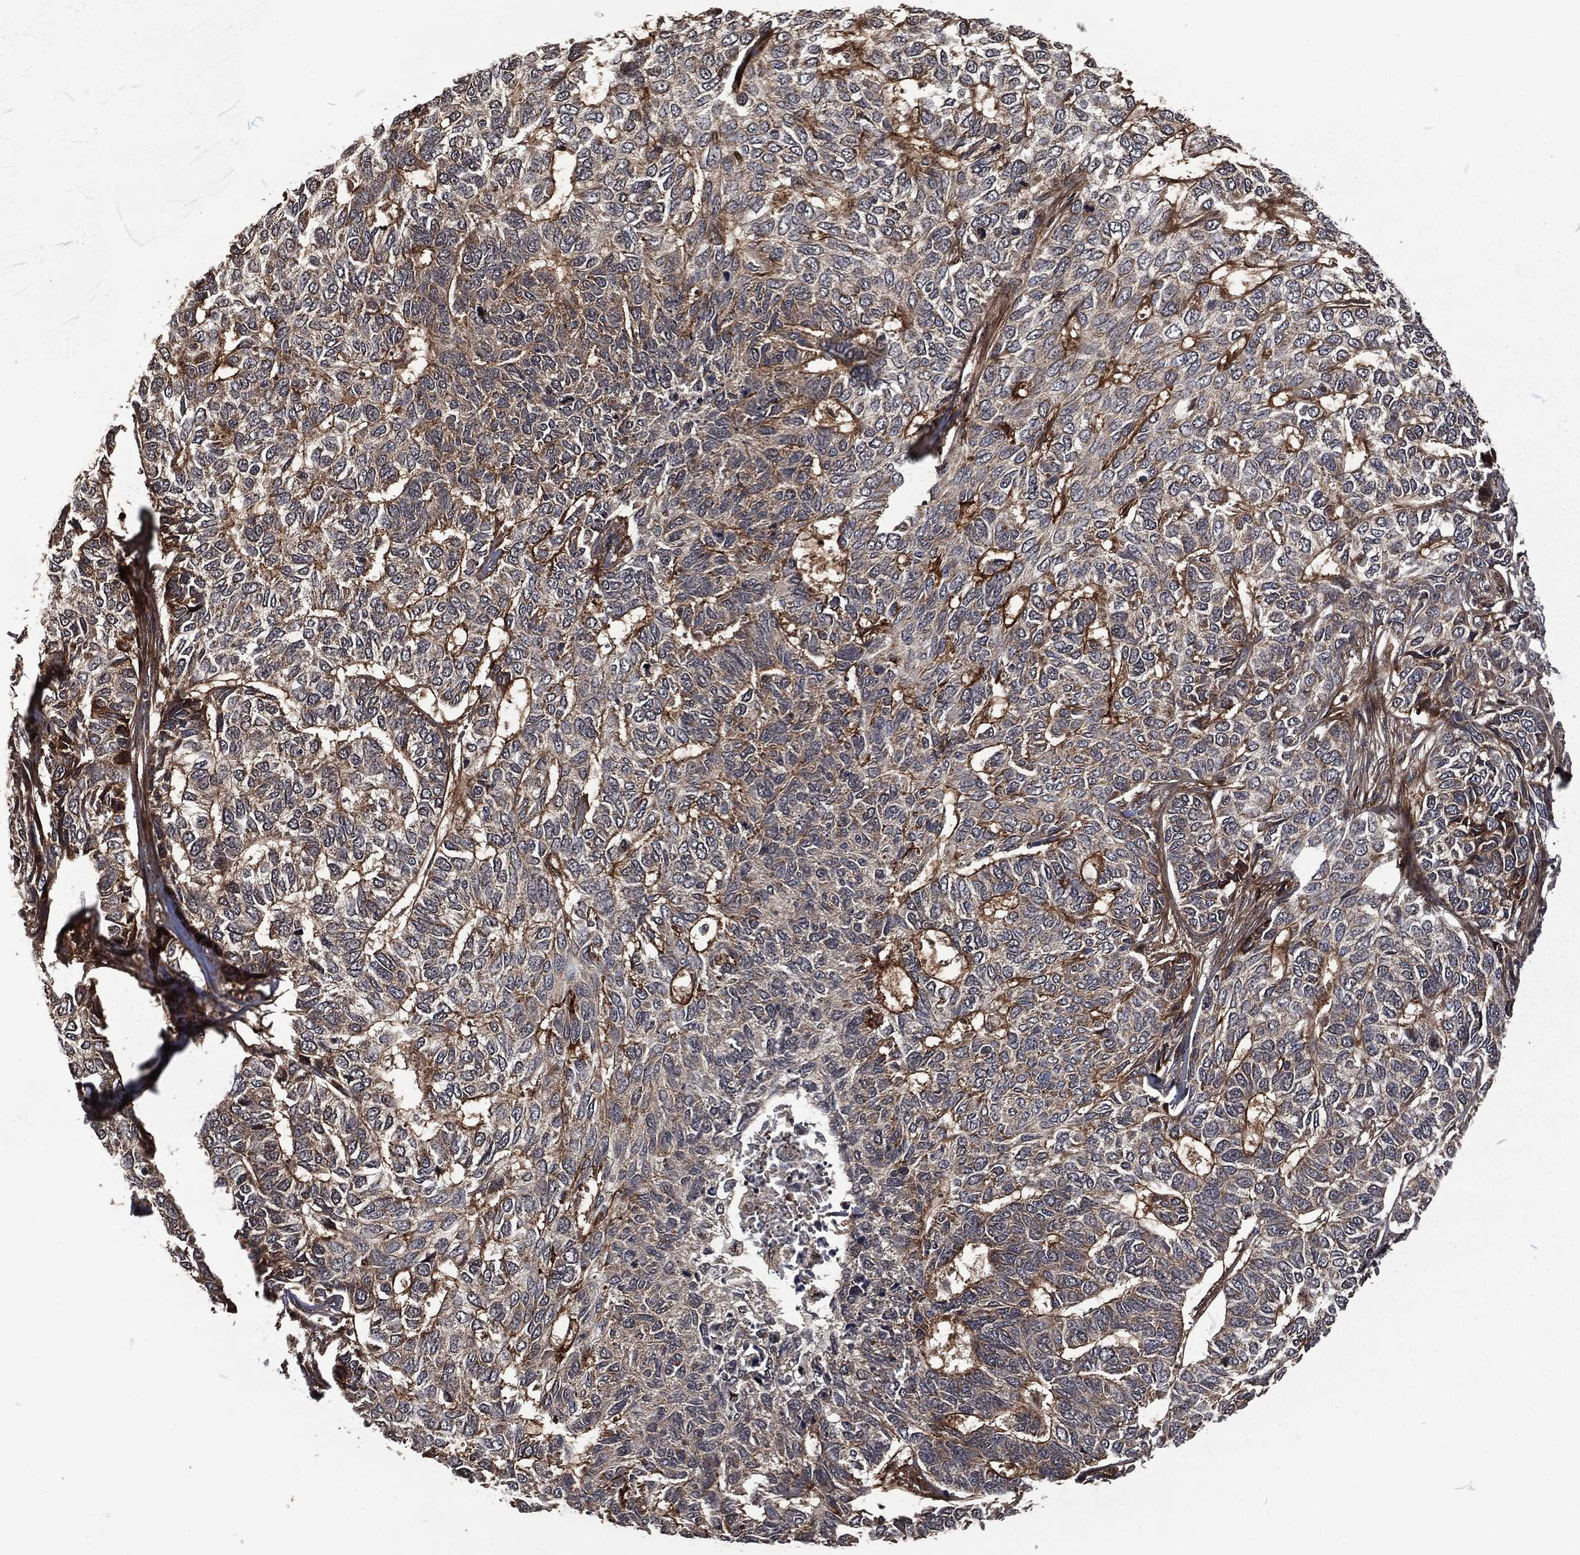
{"staining": {"intensity": "negative", "quantity": "none", "location": "none"}, "tissue": "skin cancer", "cell_type": "Tumor cells", "image_type": "cancer", "snomed": [{"axis": "morphology", "description": "Basal cell carcinoma"}, {"axis": "topography", "description": "Skin"}], "caption": "DAB immunohistochemical staining of human skin basal cell carcinoma exhibits no significant expression in tumor cells. Nuclei are stained in blue.", "gene": "CMPK2", "patient": {"sex": "female", "age": 65}}